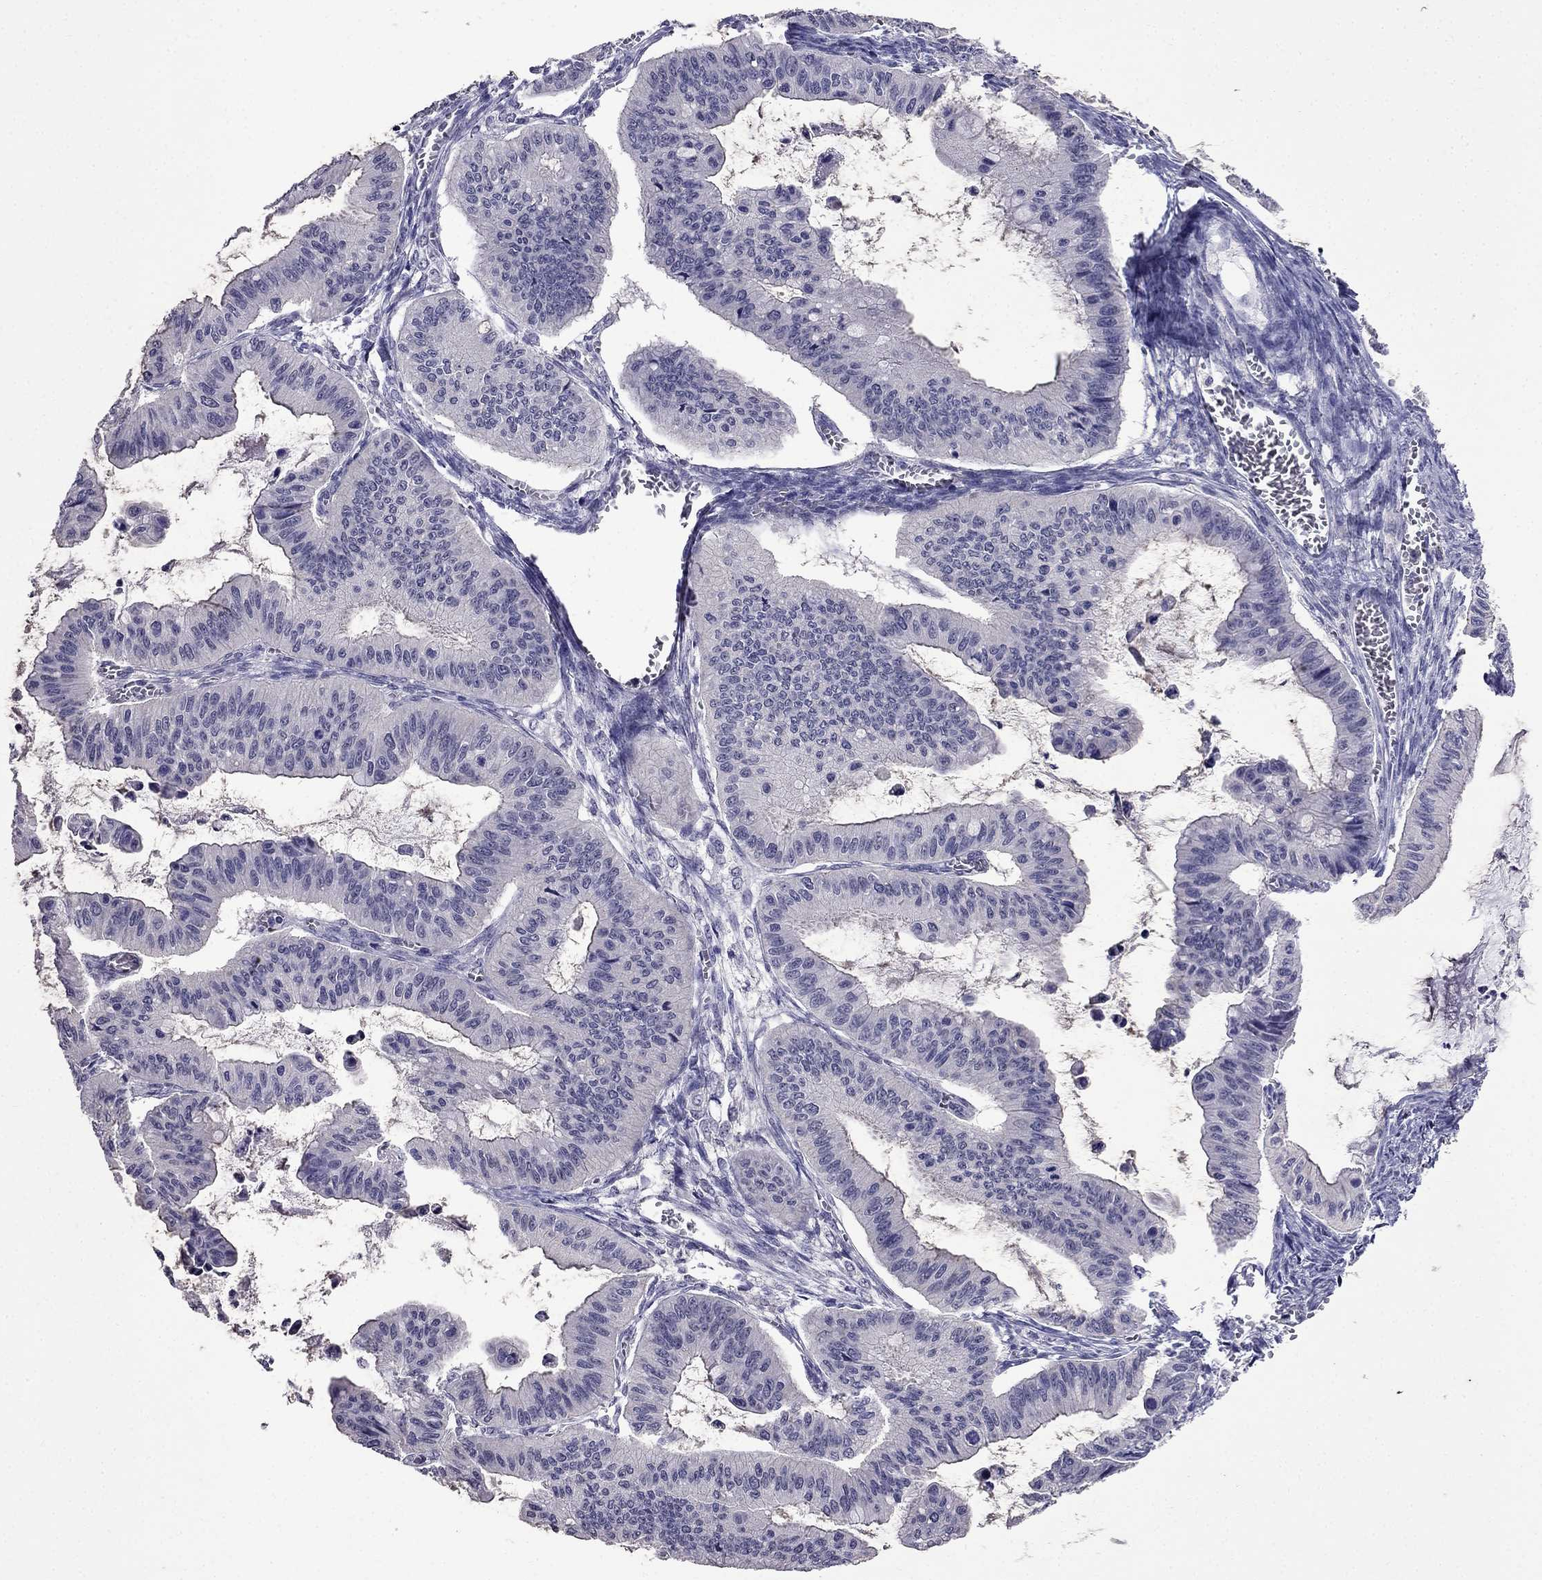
{"staining": {"intensity": "negative", "quantity": "none", "location": "none"}, "tissue": "ovarian cancer", "cell_type": "Tumor cells", "image_type": "cancer", "snomed": [{"axis": "morphology", "description": "Cystadenocarcinoma, mucinous, NOS"}, {"axis": "topography", "description": "Ovary"}], "caption": "High magnification brightfield microscopy of ovarian cancer stained with DAB (3,3'-diaminobenzidine) (brown) and counterstained with hematoxylin (blue): tumor cells show no significant expression.", "gene": "AQP9", "patient": {"sex": "female", "age": 72}}